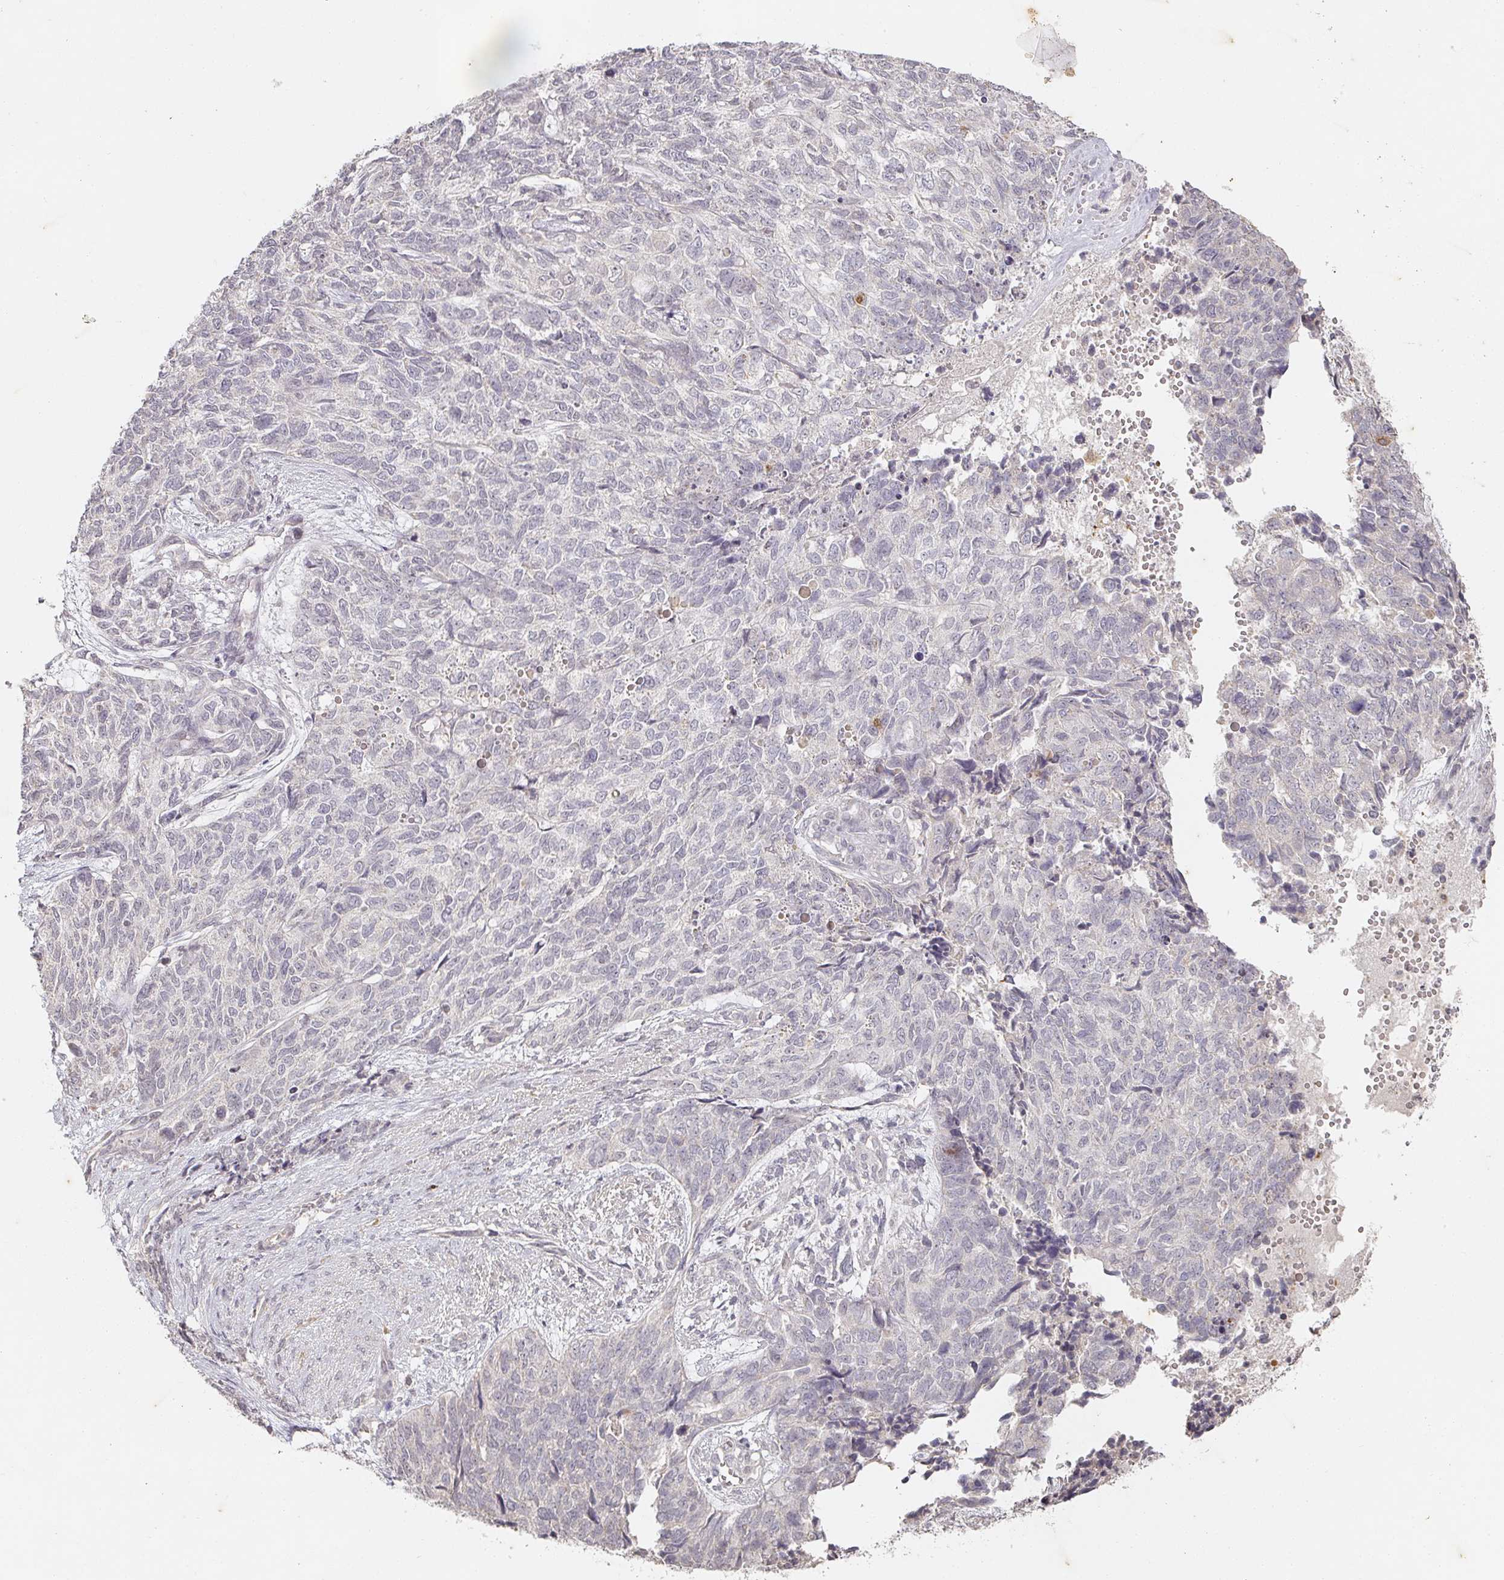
{"staining": {"intensity": "negative", "quantity": "none", "location": "none"}, "tissue": "cervical cancer", "cell_type": "Tumor cells", "image_type": "cancer", "snomed": [{"axis": "morphology", "description": "Squamous cell carcinoma, NOS"}, {"axis": "topography", "description": "Cervix"}], "caption": "Immunohistochemistry of cervical cancer shows no expression in tumor cells.", "gene": "CAPN5", "patient": {"sex": "female", "age": 63}}